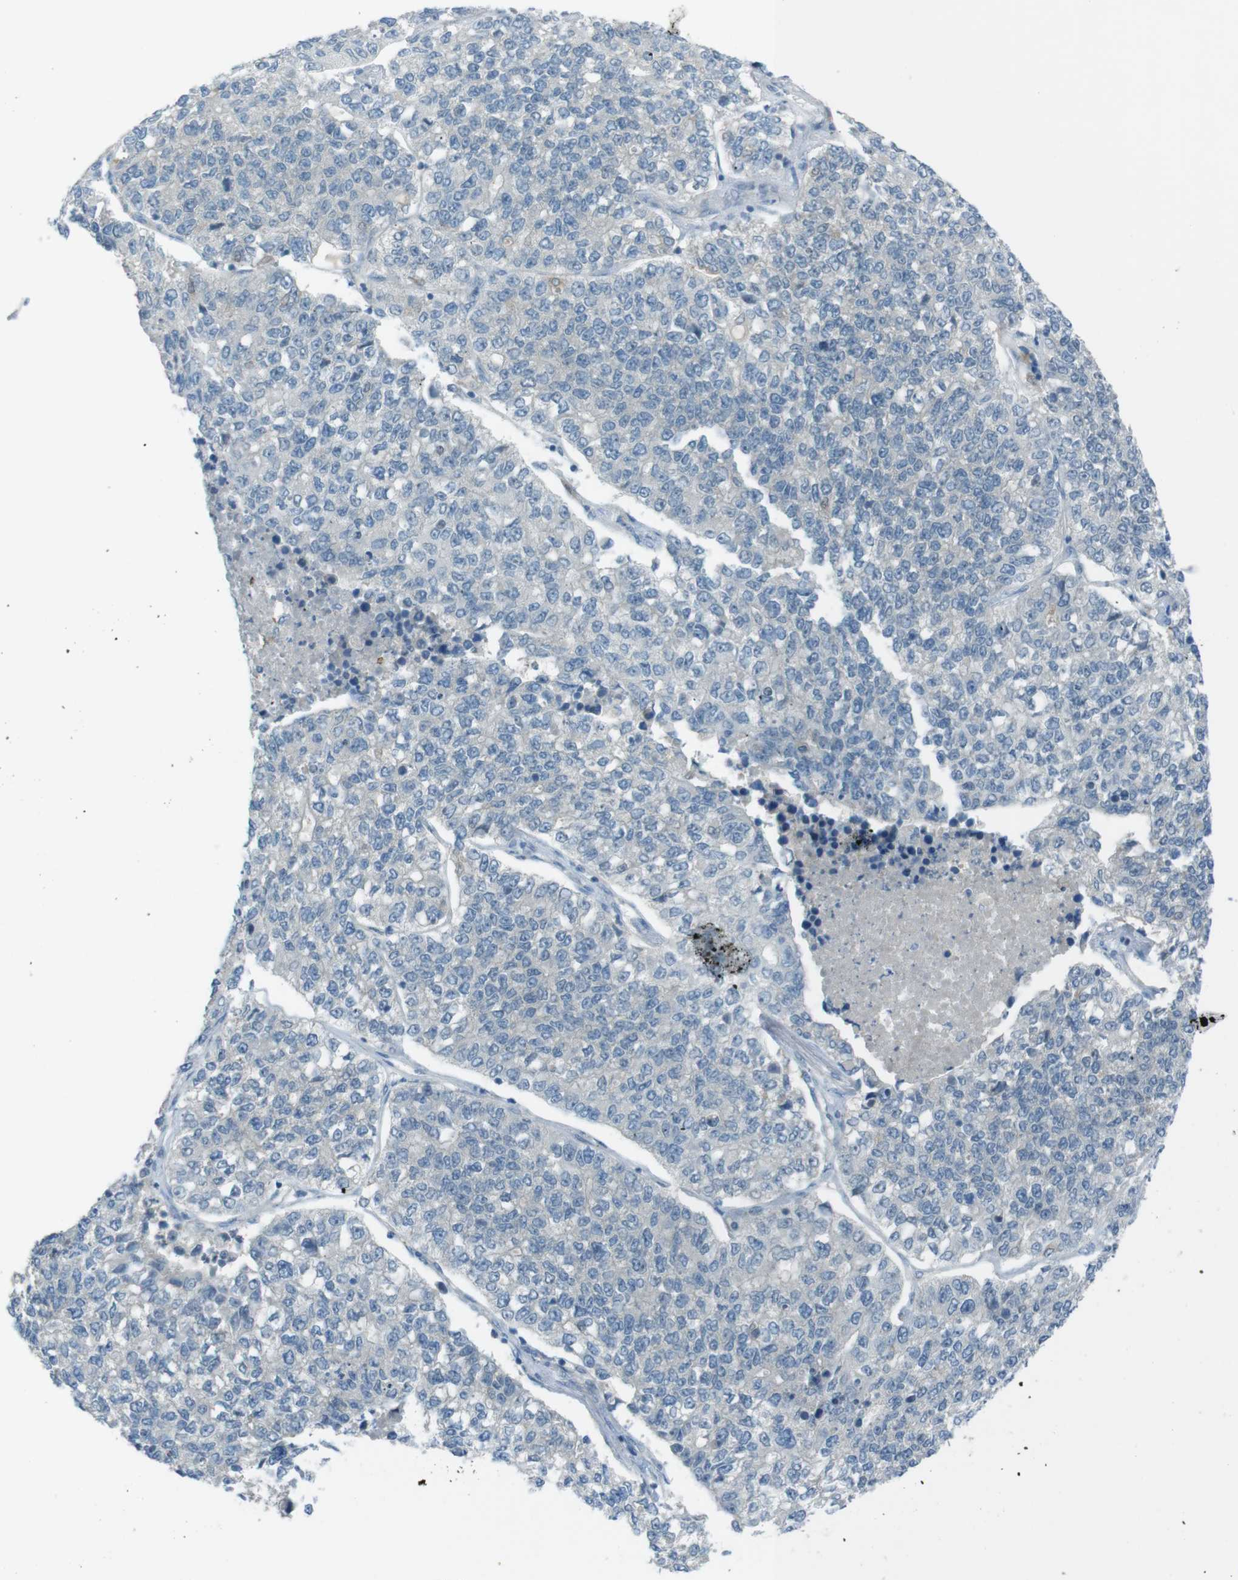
{"staining": {"intensity": "negative", "quantity": "none", "location": "none"}, "tissue": "lung cancer", "cell_type": "Tumor cells", "image_type": "cancer", "snomed": [{"axis": "morphology", "description": "Adenocarcinoma, NOS"}, {"axis": "topography", "description": "Lung"}], "caption": "The histopathology image demonstrates no significant staining in tumor cells of lung adenocarcinoma.", "gene": "ZDHHC20", "patient": {"sex": "male", "age": 49}}